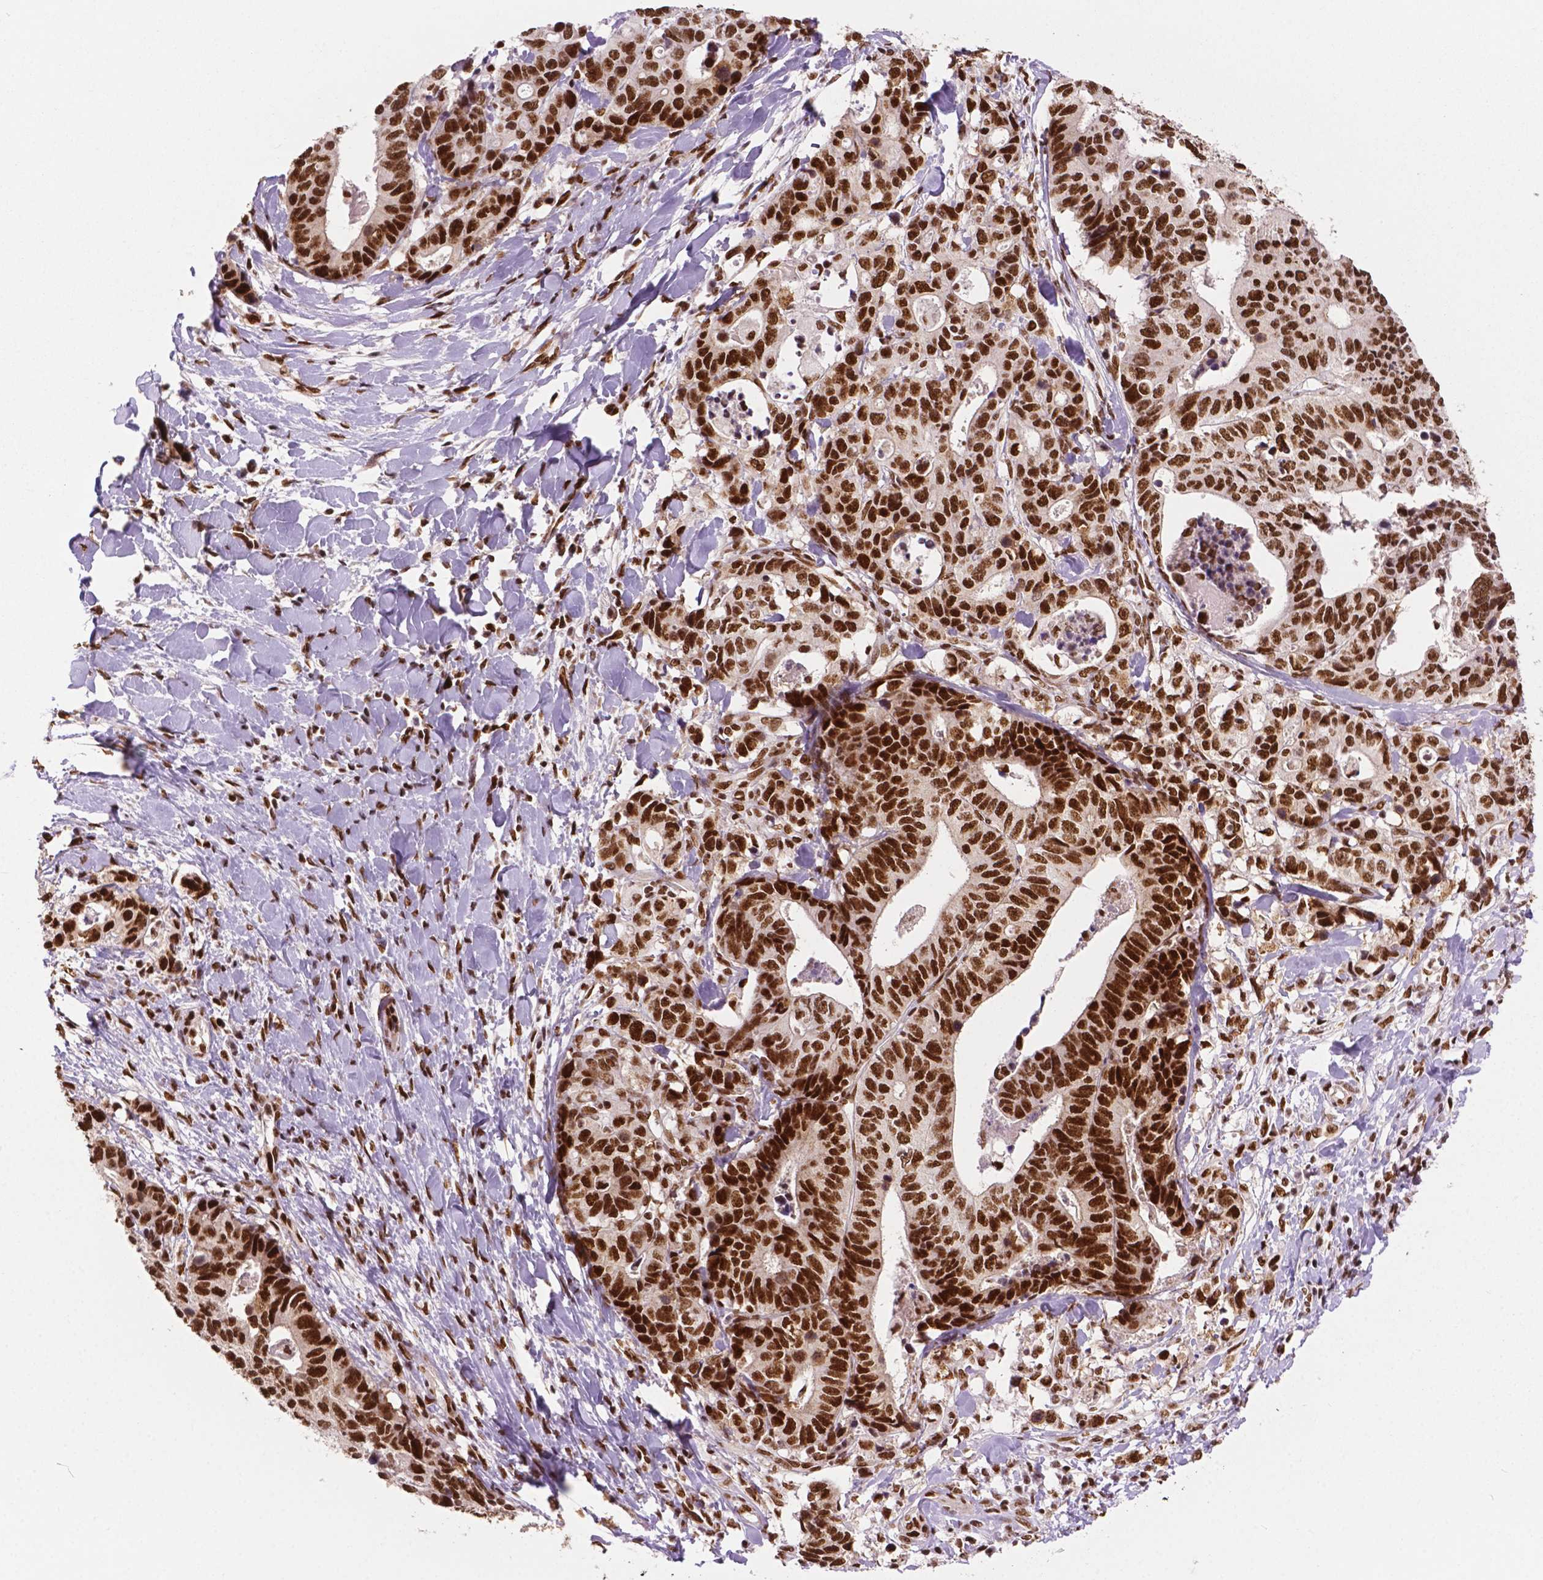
{"staining": {"intensity": "strong", "quantity": "25%-75%", "location": "nuclear"}, "tissue": "stomach cancer", "cell_type": "Tumor cells", "image_type": "cancer", "snomed": [{"axis": "morphology", "description": "Adenocarcinoma, NOS"}, {"axis": "topography", "description": "Stomach, upper"}], "caption": "Adenocarcinoma (stomach) stained with a protein marker exhibits strong staining in tumor cells.", "gene": "MLH1", "patient": {"sex": "female", "age": 67}}